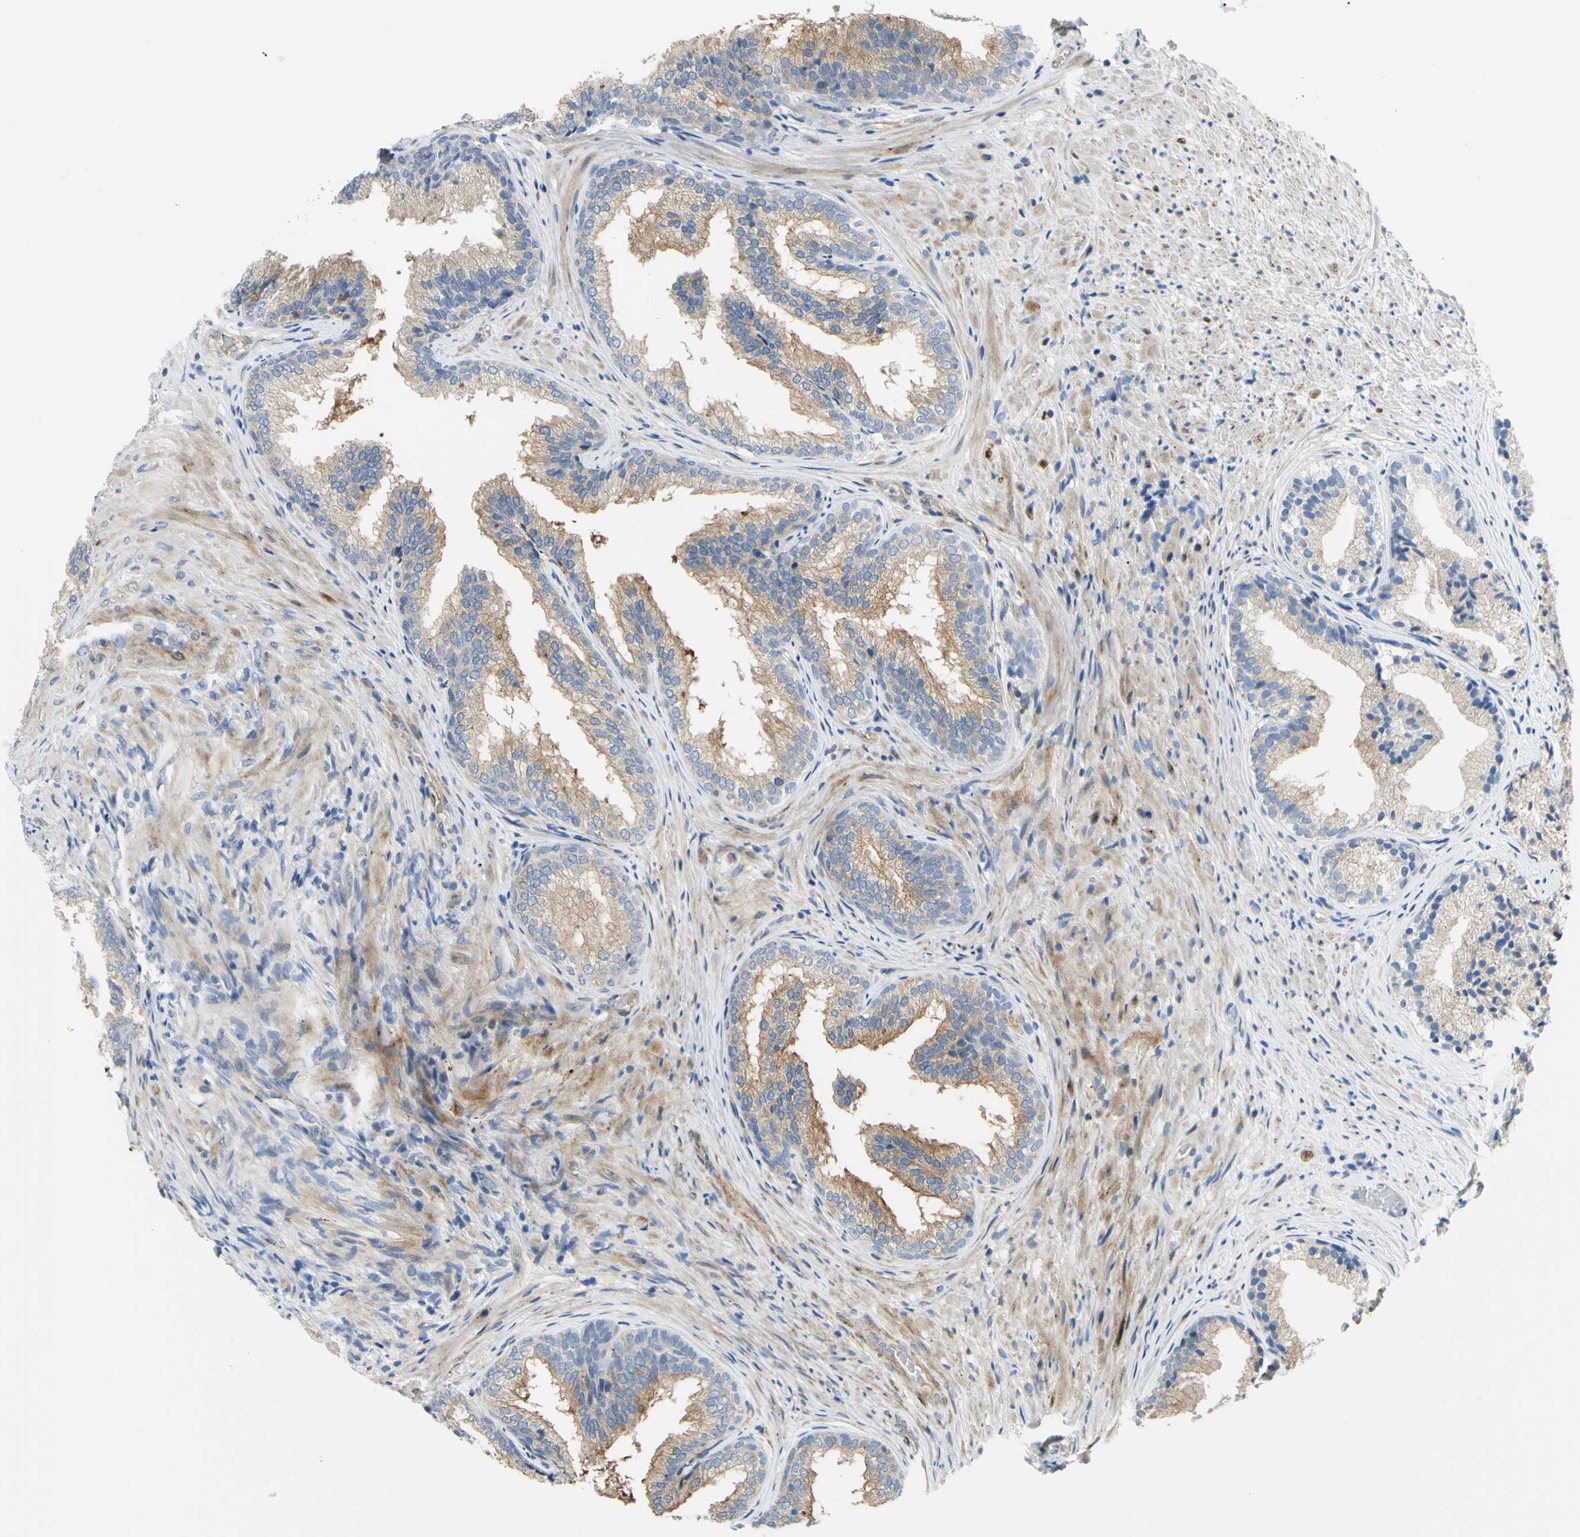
{"staining": {"intensity": "moderate", "quantity": ">75%", "location": "cytoplasmic/membranous"}, "tissue": "prostate", "cell_type": "Glandular cells", "image_type": "normal", "snomed": [{"axis": "morphology", "description": "Normal tissue, NOS"}, {"axis": "topography", "description": "Prostate"}], "caption": "The micrograph demonstrates immunohistochemical staining of normal prostate. There is moderate cytoplasmic/membranous expression is seen in about >75% of glandular cells. (brown staining indicates protein expression, while blue staining denotes nuclei).", "gene": "ARHGAP1", "patient": {"sex": "male", "age": 76}}